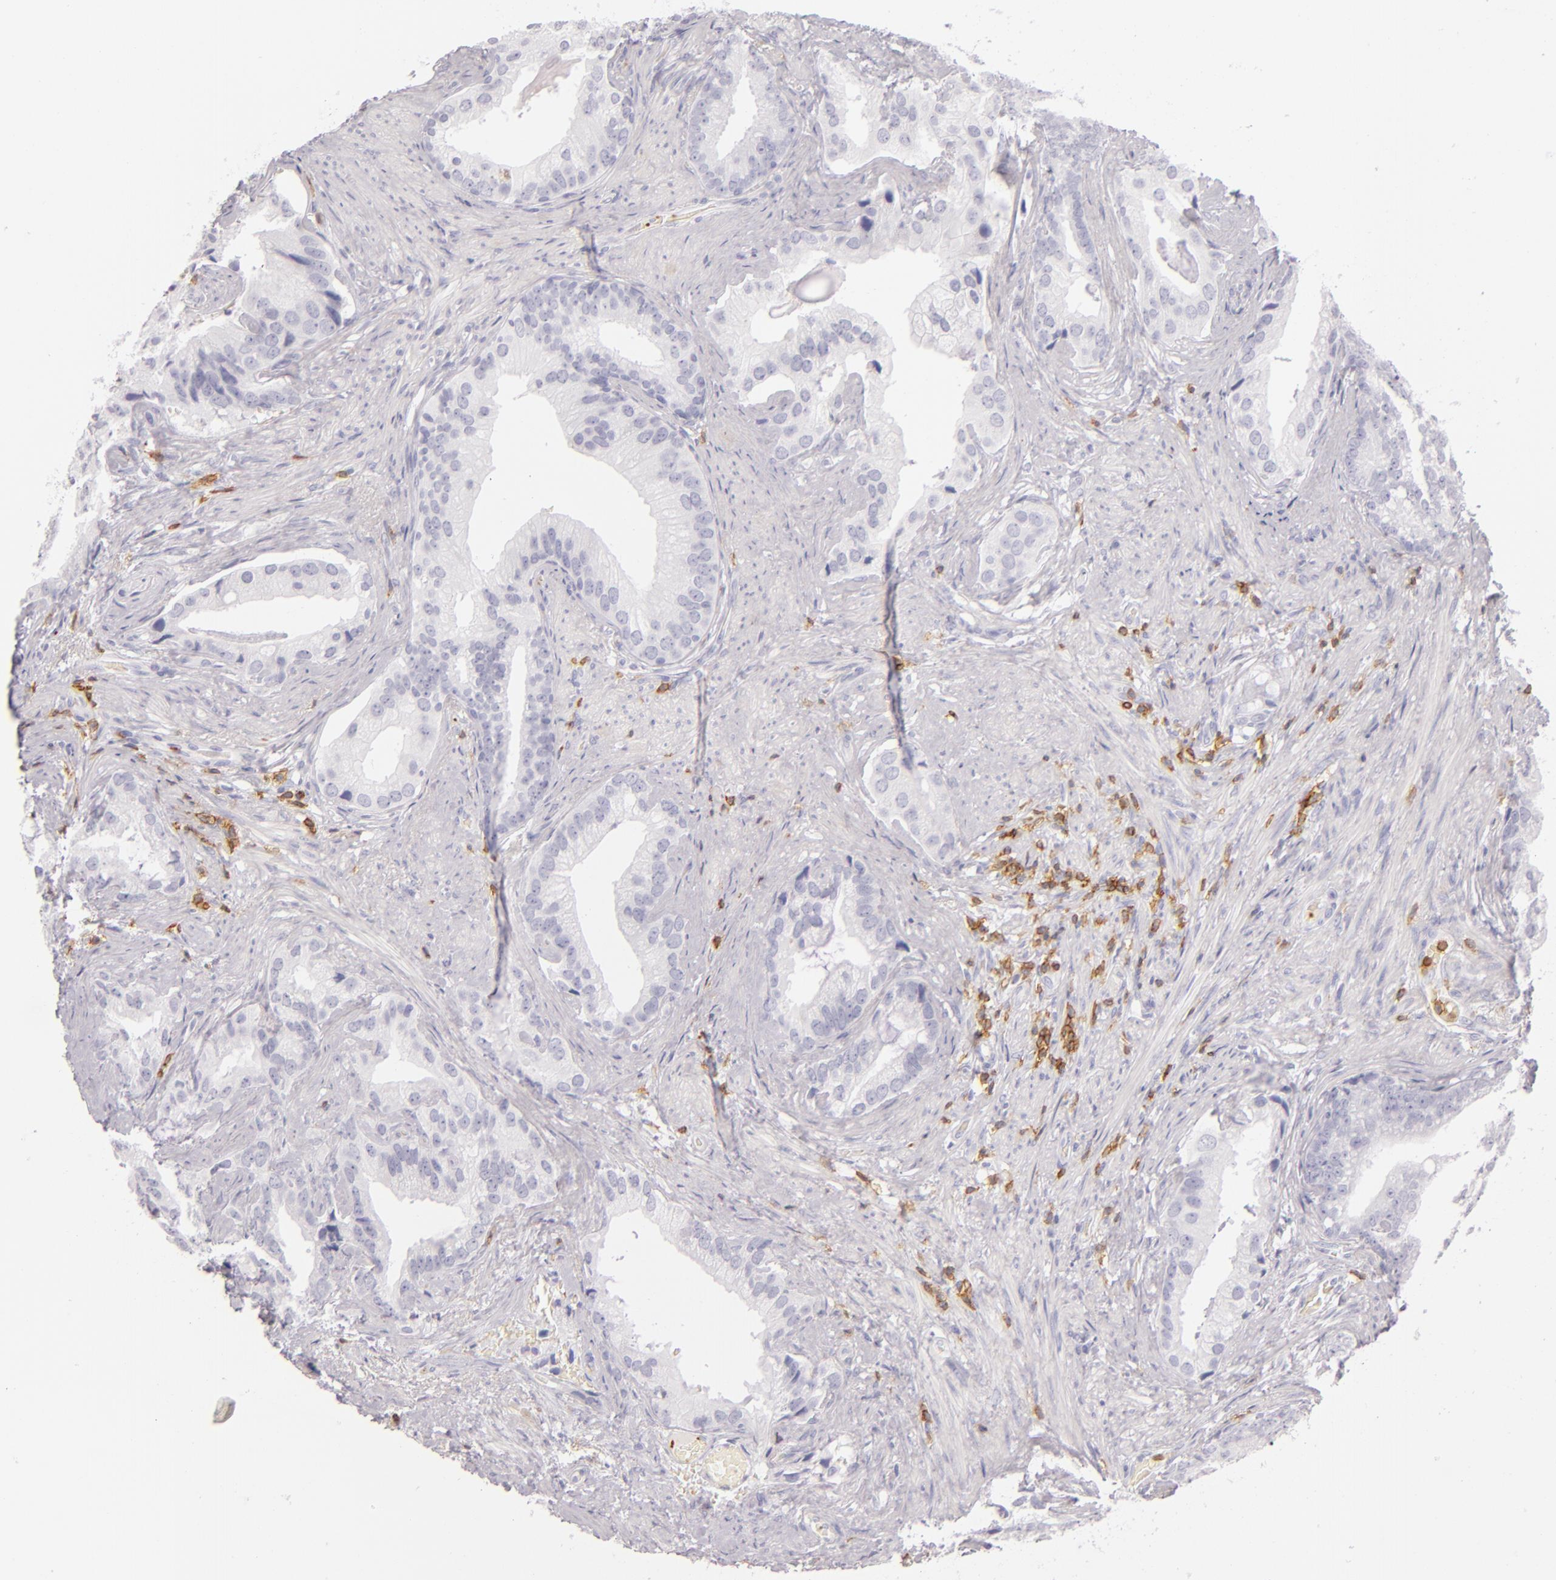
{"staining": {"intensity": "negative", "quantity": "none", "location": "none"}, "tissue": "prostate cancer", "cell_type": "Tumor cells", "image_type": "cancer", "snomed": [{"axis": "morphology", "description": "Adenocarcinoma, Low grade"}, {"axis": "topography", "description": "Prostate"}], "caption": "A high-resolution photomicrograph shows immunohistochemistry staining of low-grade adenocarcinoma (prostate), which displays no significant positivity in tumor cells. (Immunohistochemistry, brightfield microscopy, high magnification).", "gene": "LAT", "patient": {"sex": "male", "age": 71}}